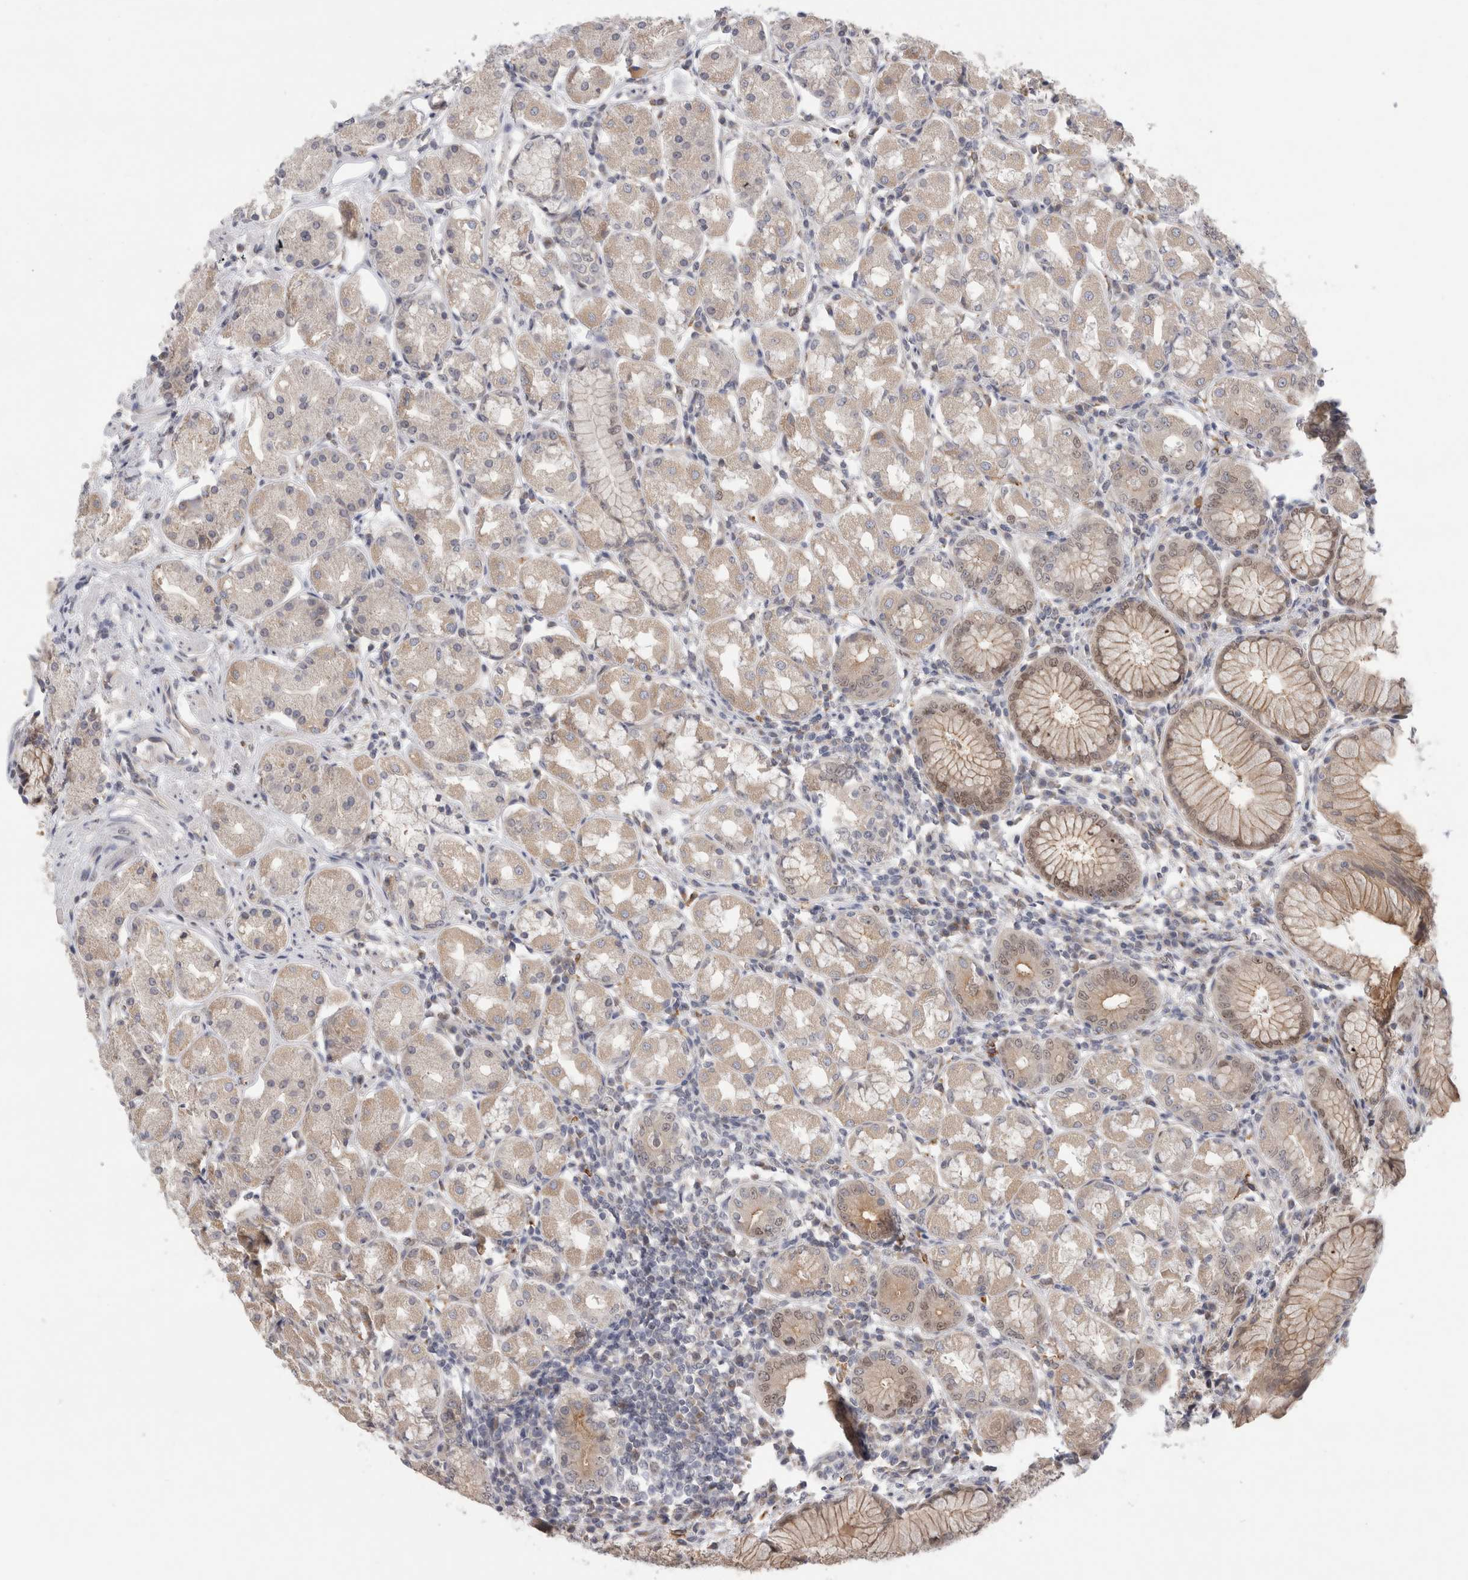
{"staining": {"intensity": "weak", "quantity": "<25%", "location": "nuclear"}, "tissue": "stomach", "cell_type": "Glandular cells", "image_type": "normal", "snomed": [{"axis": "morphology", "description": "Normal tissue, NOS"}, {"axis": "topography", "description": "Stomach, lower"}], "caption": "DAB immunohistochemical staining of normal stomach demonstrates no significant staining in glandular cells.", "gene": "SYTL5", "patient": {"sex": "female", "age": 56}}